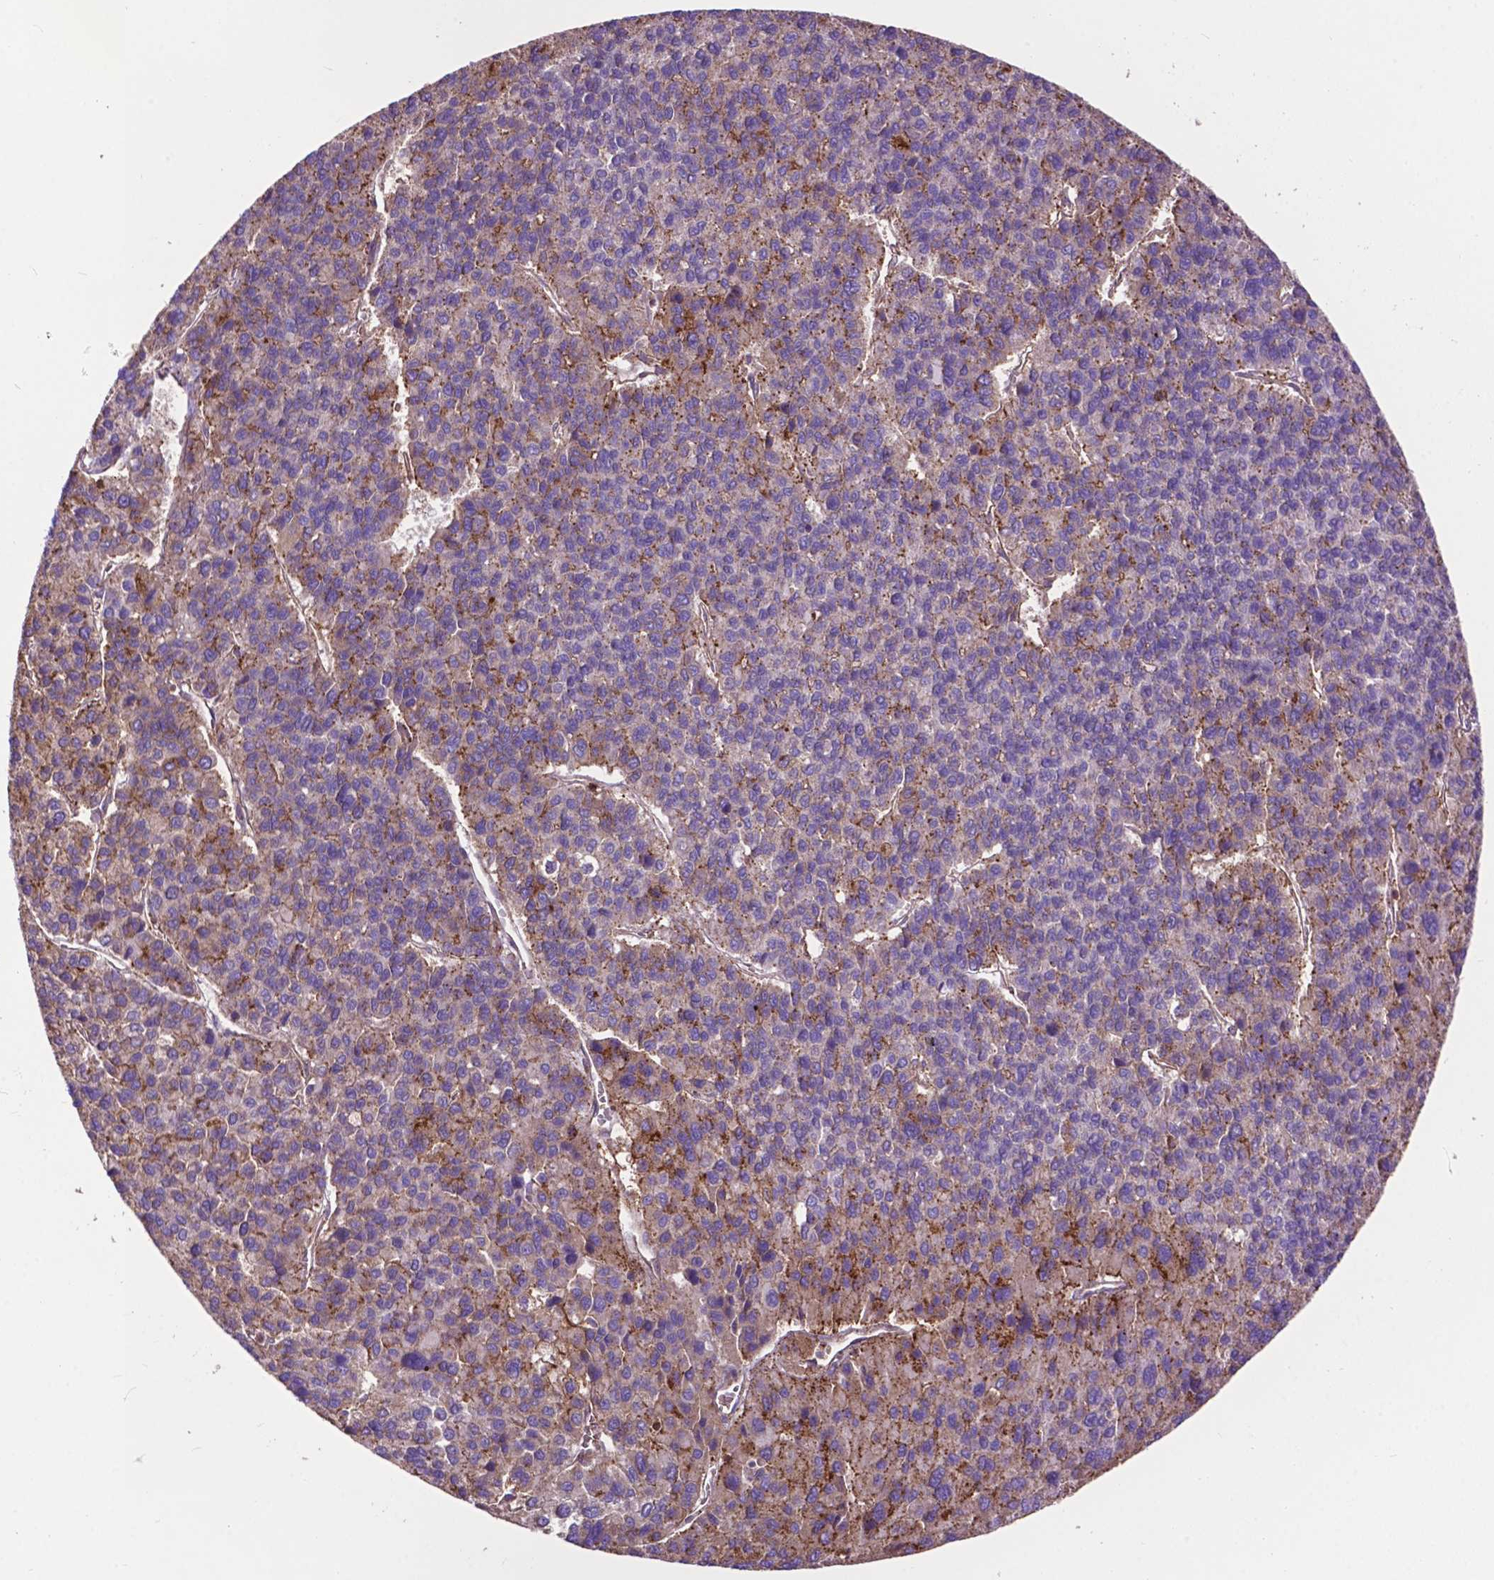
{"staining": {"intensity": "moderate", "quantity": "<25%", "location": "cytoplasmic/membranous"}, "tissue": "liver cancer", "cell_type": "Tumor cells", "image_type": "cancer", "snomed": [{"axis": "morphology", "description": "Carcinoma, Hepatocellular, NOS"}, {"axis": "topography", "description": "Liver"}], "caption": "Immunohistochemistry (IHC) (DAB) staining of human liver cancer exhibits moderate cytoplasmic/membranous protein staining in approximately <25% of tumor cells.", "gene": "CHMP4A", "patient": {"sex": "female", "age": 41}}